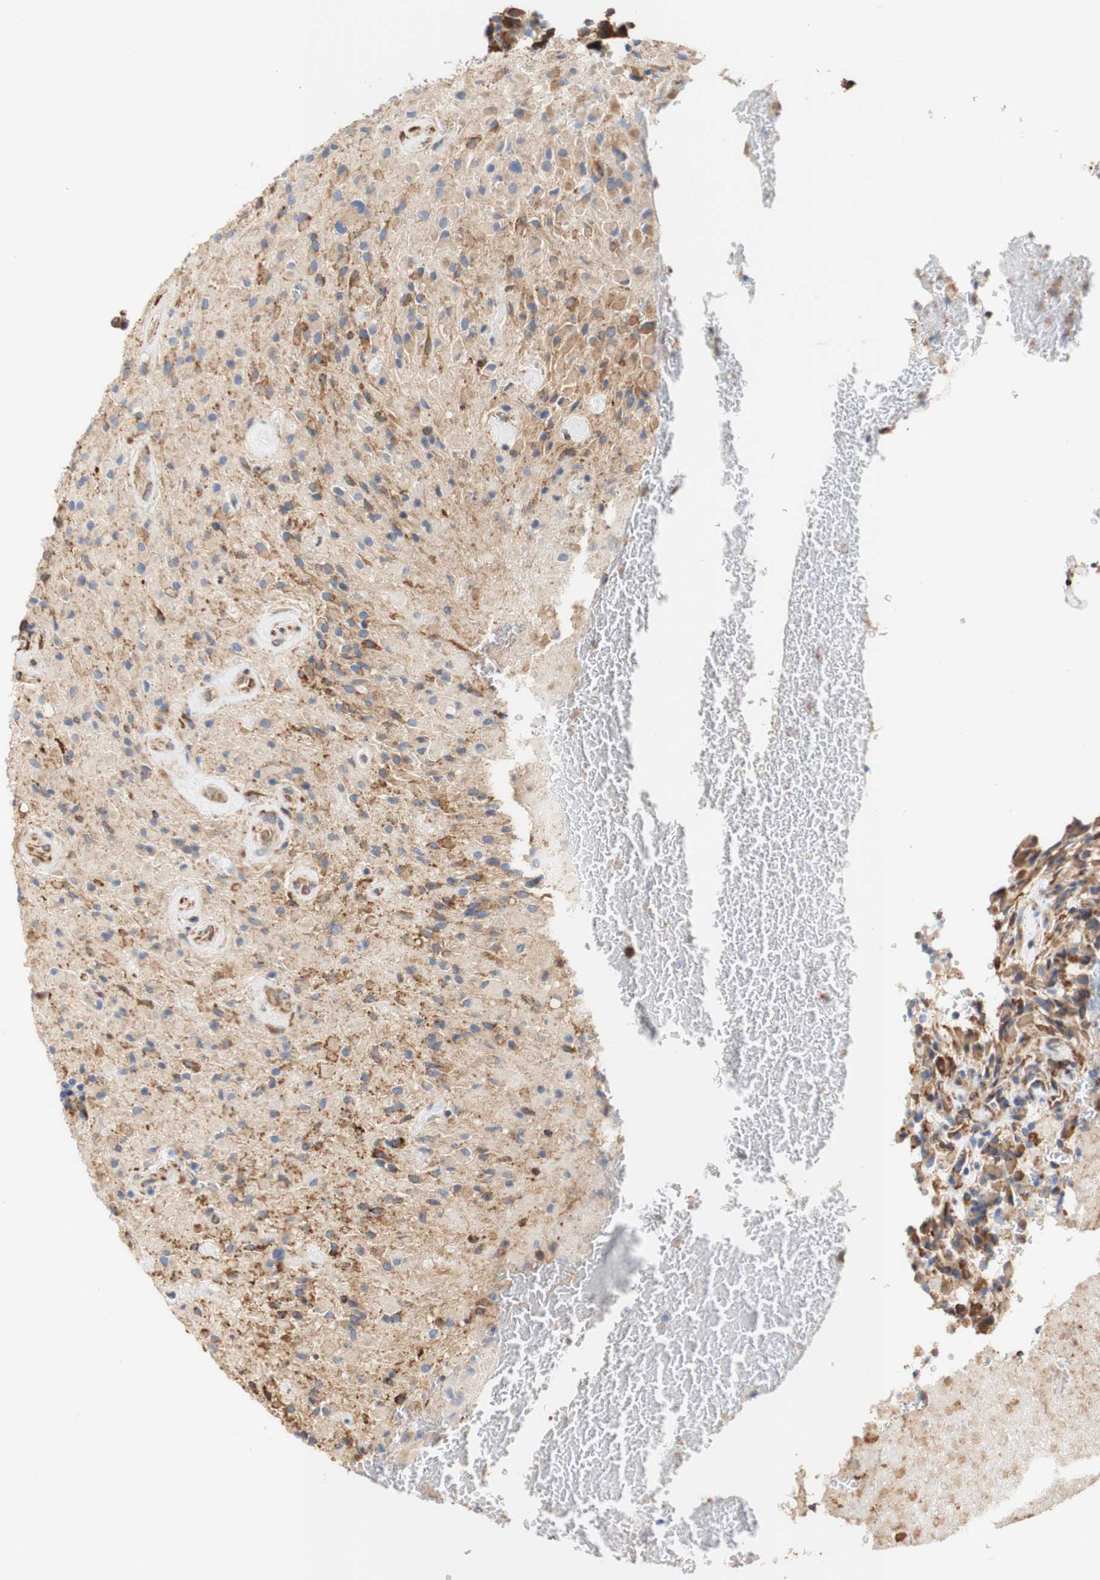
{"staining": {"intensity": "moderate", "quantity": "25%-75%", "location": "cytoplasmic/membranous"}, "tissue": "glioma", "cell_type": "Tumor cells", "image_type": "cancer", "snomed": [{"axis": "morphology", "description": "Glioma, malignant, High grade"}, {"axis": "topography", "description": "Brain"}], "caption": "Protein staining by IHC reveals moderate cytoplasmic/membranous staining in about 25%-75% of tumor cells in glioma. Nuclei are stained in blue.", "gene": "EIF2AK4", "patient": {"sex": "male", "age": 71}}